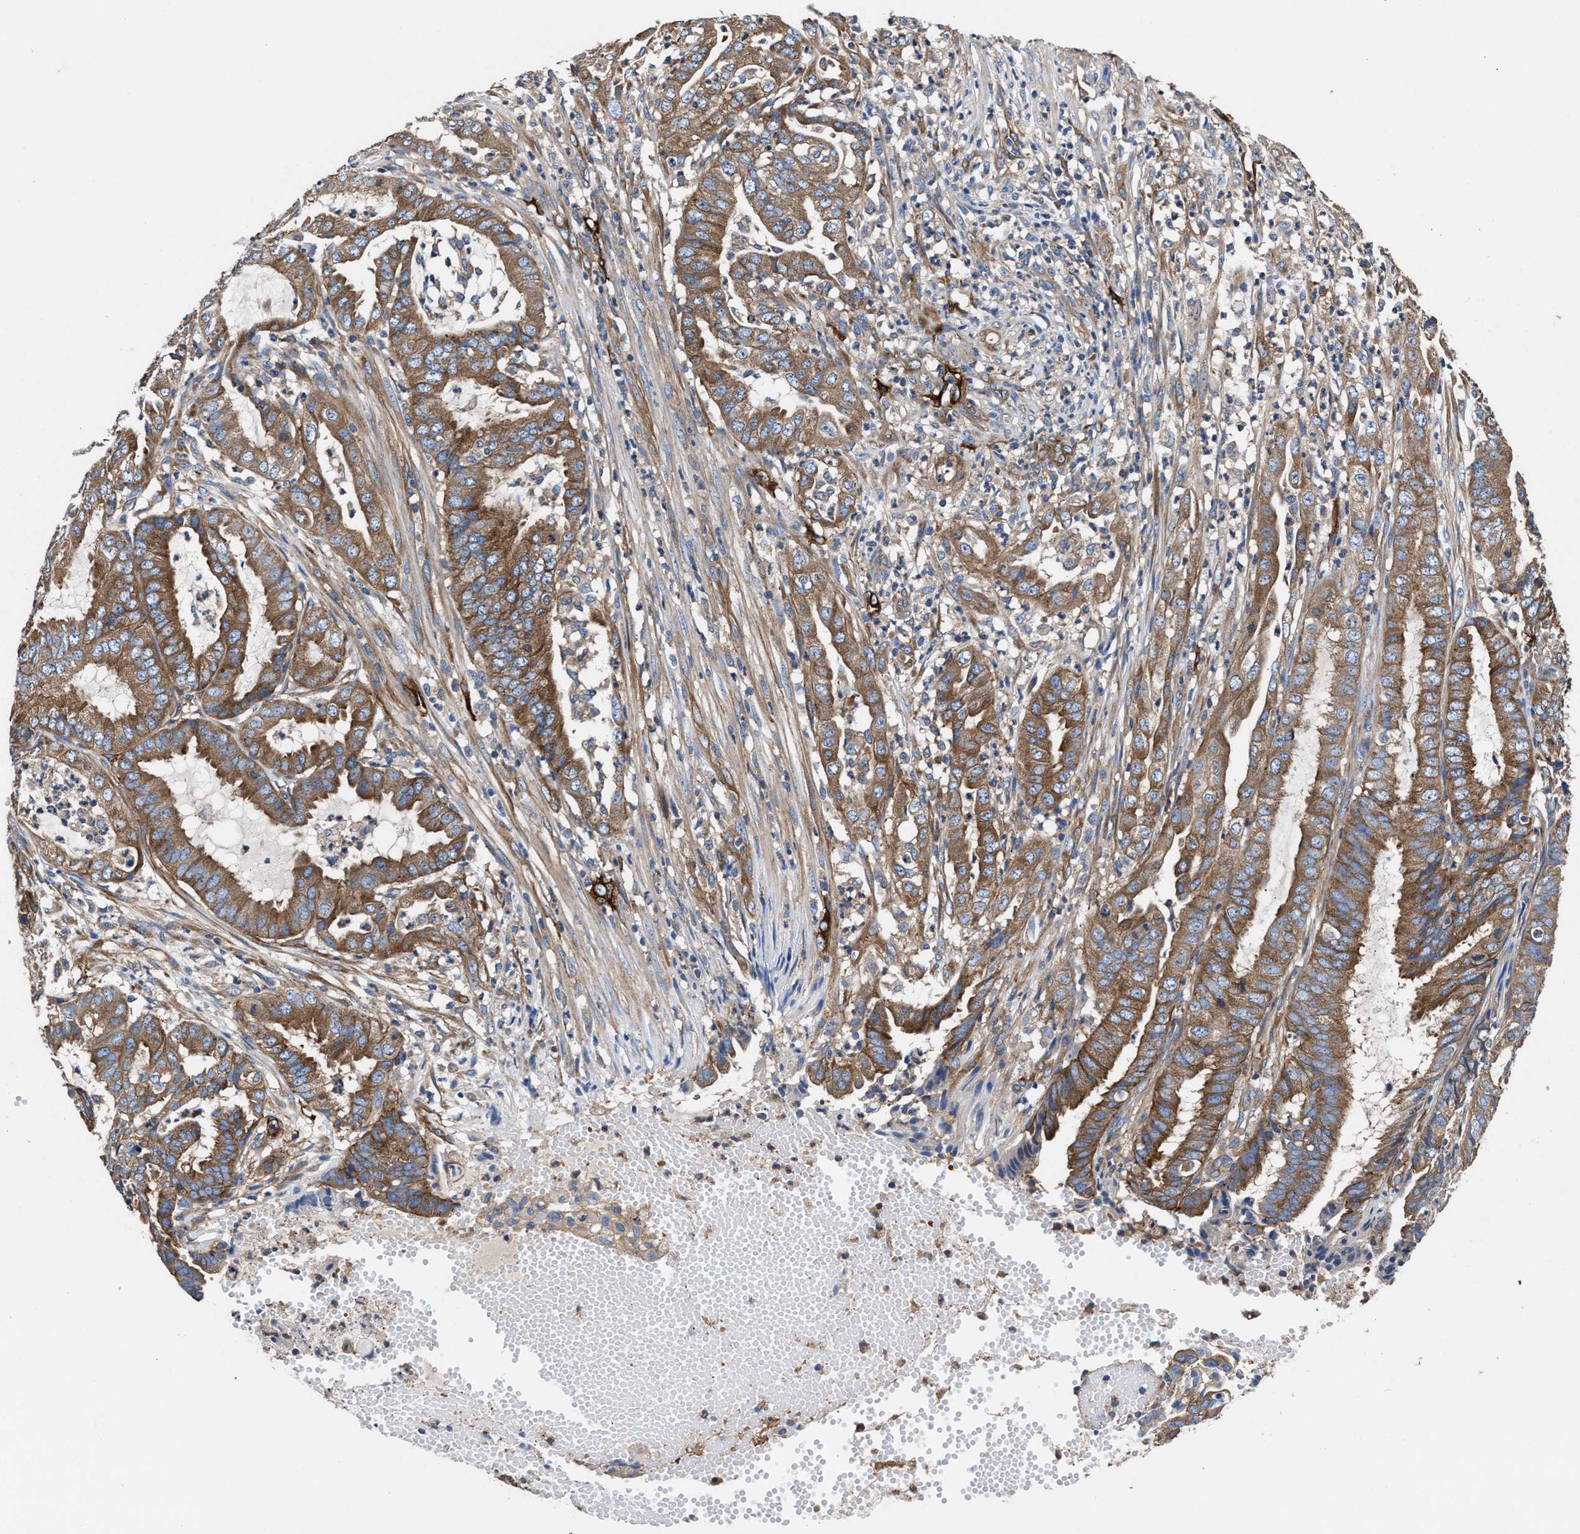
{"staining": {"intensity": "moderate", "quantity": ">75%", "location": "cytoplasmic/membranous"}, "tissue": "endometrial cancer", "cell_type": "Tumor cells", "image_type": "cancer", "snomed": [{"axis": "morphology", "description": "Adenocarcinoma, NOS"}, {"axis": "topography", "description": "Endometrium"}], "caption": "Endometrial cancer (adenocarcinoma) was stained to show a protein in brown. There is medium levels of moderate cytoplasmic/membranous positivity in about >75% of tumor cells. Nuclei are stained in blue.", "gene": "SH3GL1", "patient": {"sex": "female", "age": 51}}